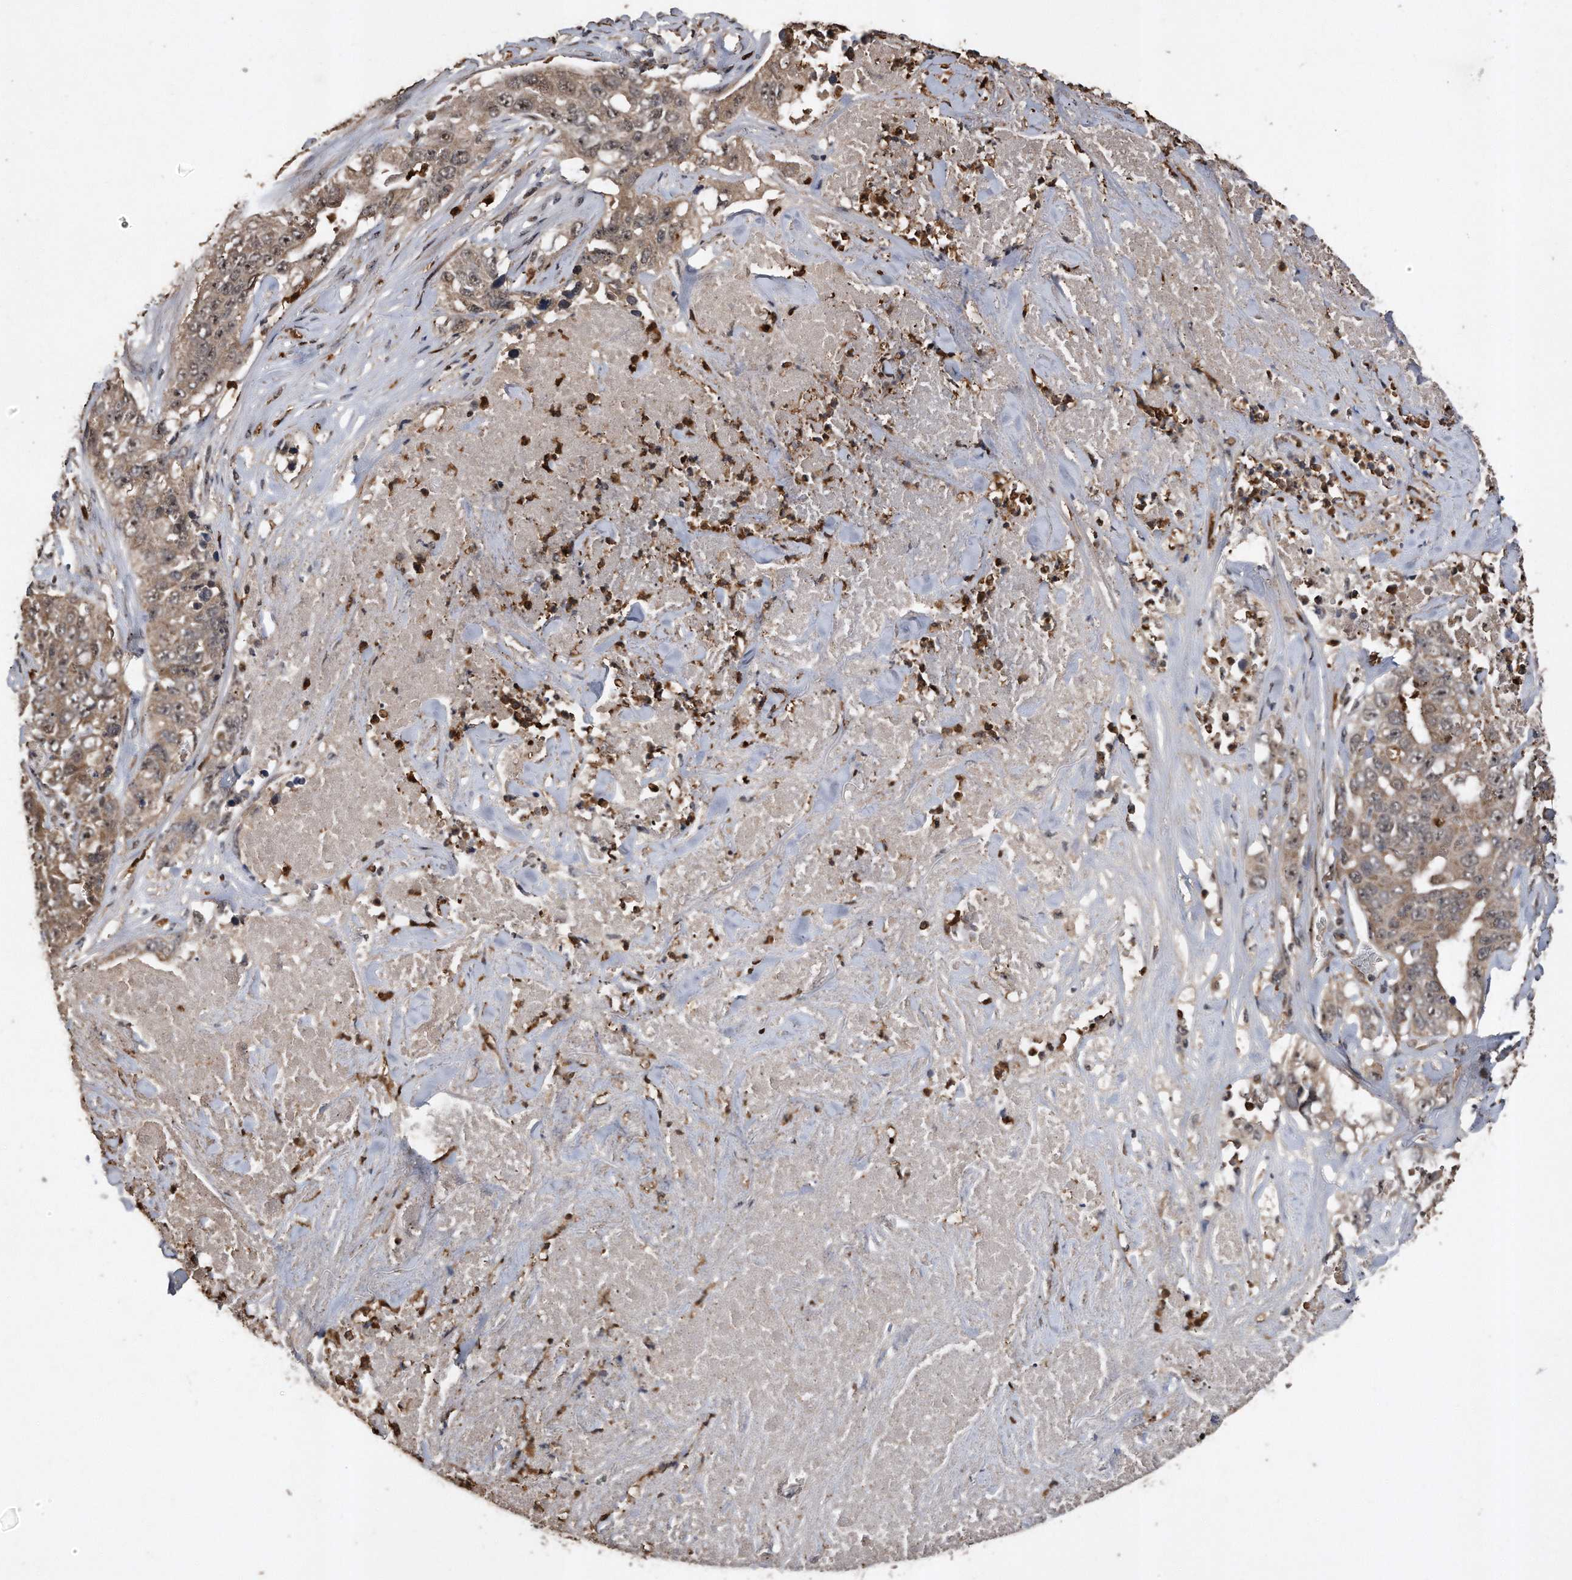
{"staining": {"intensity": "weak", "quantity": ">75%", "location": "cytoplasmic/membranous,nuclear"}, "tissue": "lung cancer", "cell_type": "Tumor cells", "image_type": "cancer", "snomed": [{"axis": "morphology", "description": "Adenocarcinoma, NOS"}, {"axis": "topography", "description": "Lung"}], "caption": "An image showing weak cytoplasmic/membranous and nuclear positivity in about >75% of tumor cells in lung adenocarcinoma, as visualized by brown immunohistochemical staining.", "gene": "PELO", "patient": {"sex": "female", "age": 51}}